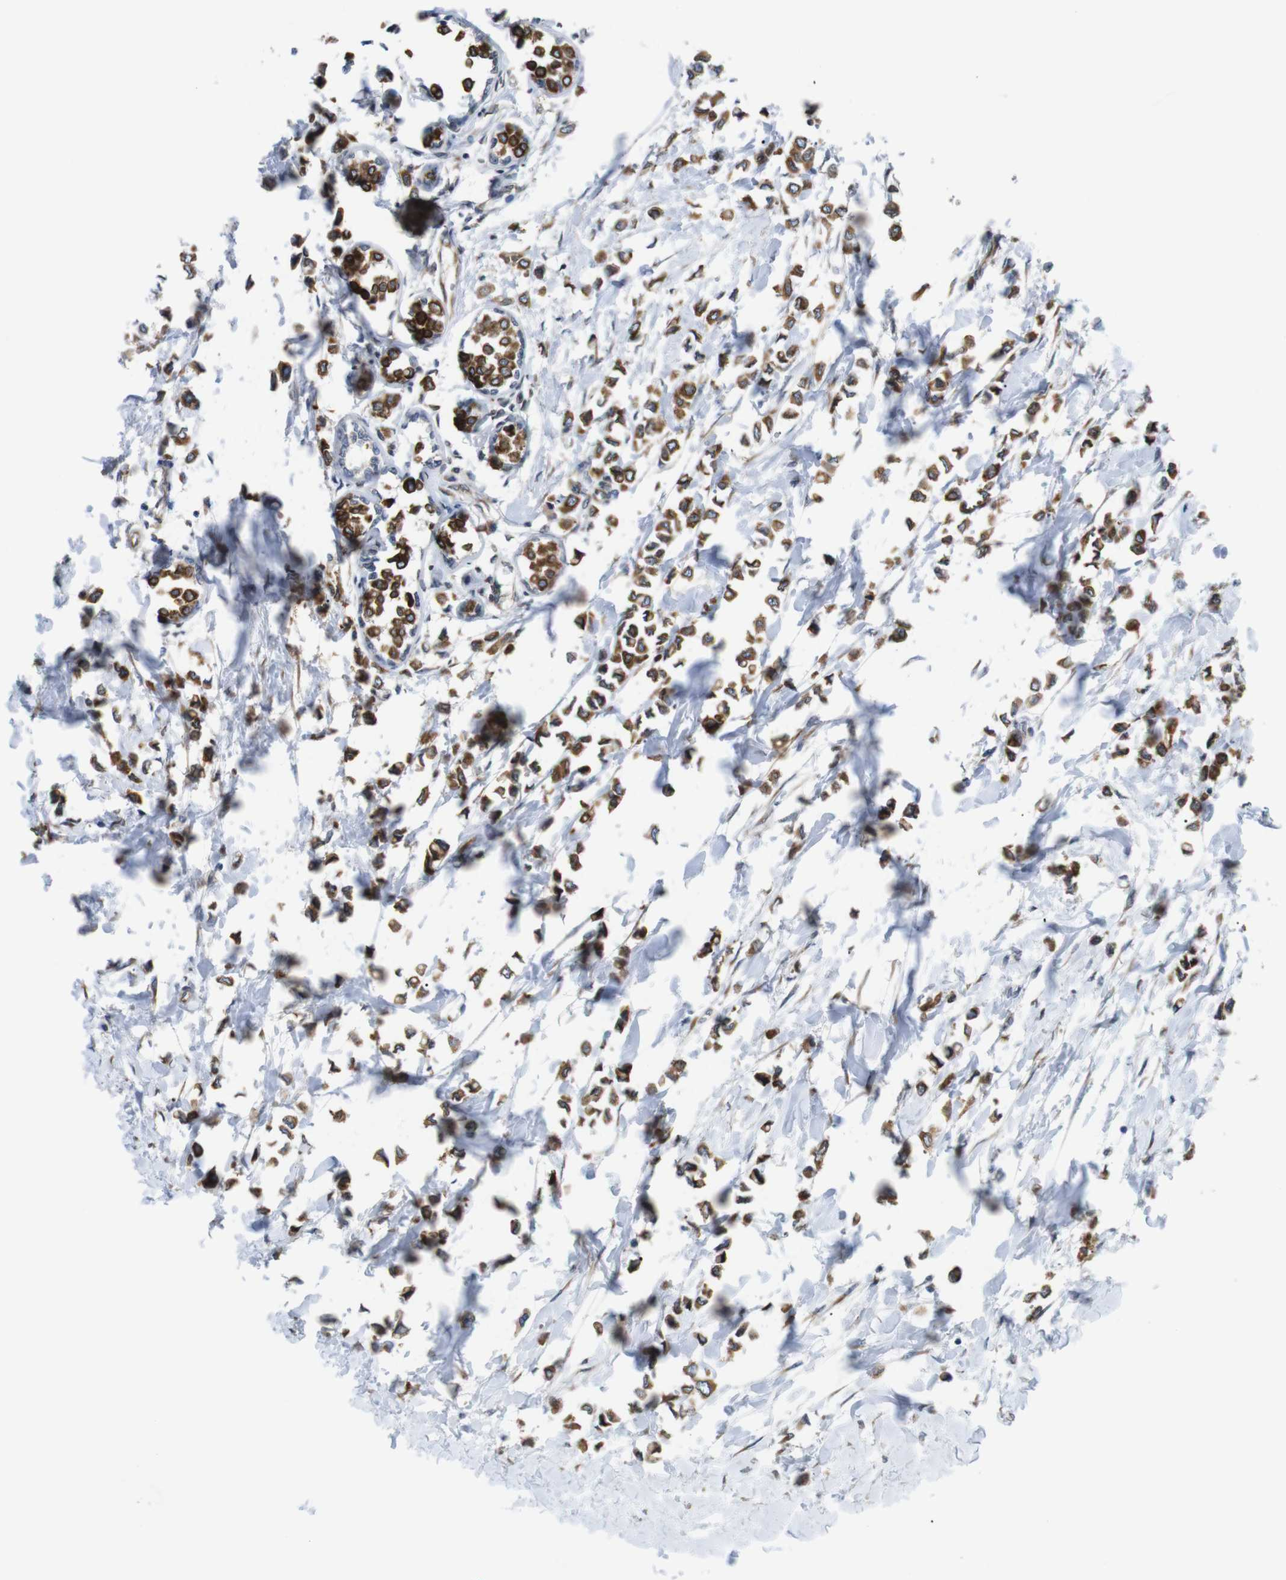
{"staining": {"intensity": "strong", "quantity": ">75%", "location": "cytoplasmic/membranous"}, "tissue": "breast cancer", "cell_type": "Tumor cells", "image_type": "cancer", "snomed": [{"axis": "morphology", "description": "Lobular carcinoma"}, {"axis": "topography", "description": "Breast"}], "caption": "The image exhibits immunohistochemical staining of breast lobular carcinoma. There is strong cytoplasmic/membranous staining is present in approximately >75% of tumor cells. (DAB IHC with brightfield microscopy, high magnification).", "gene": "HACD3", "patient": {"sex": "female", "age": 51}}